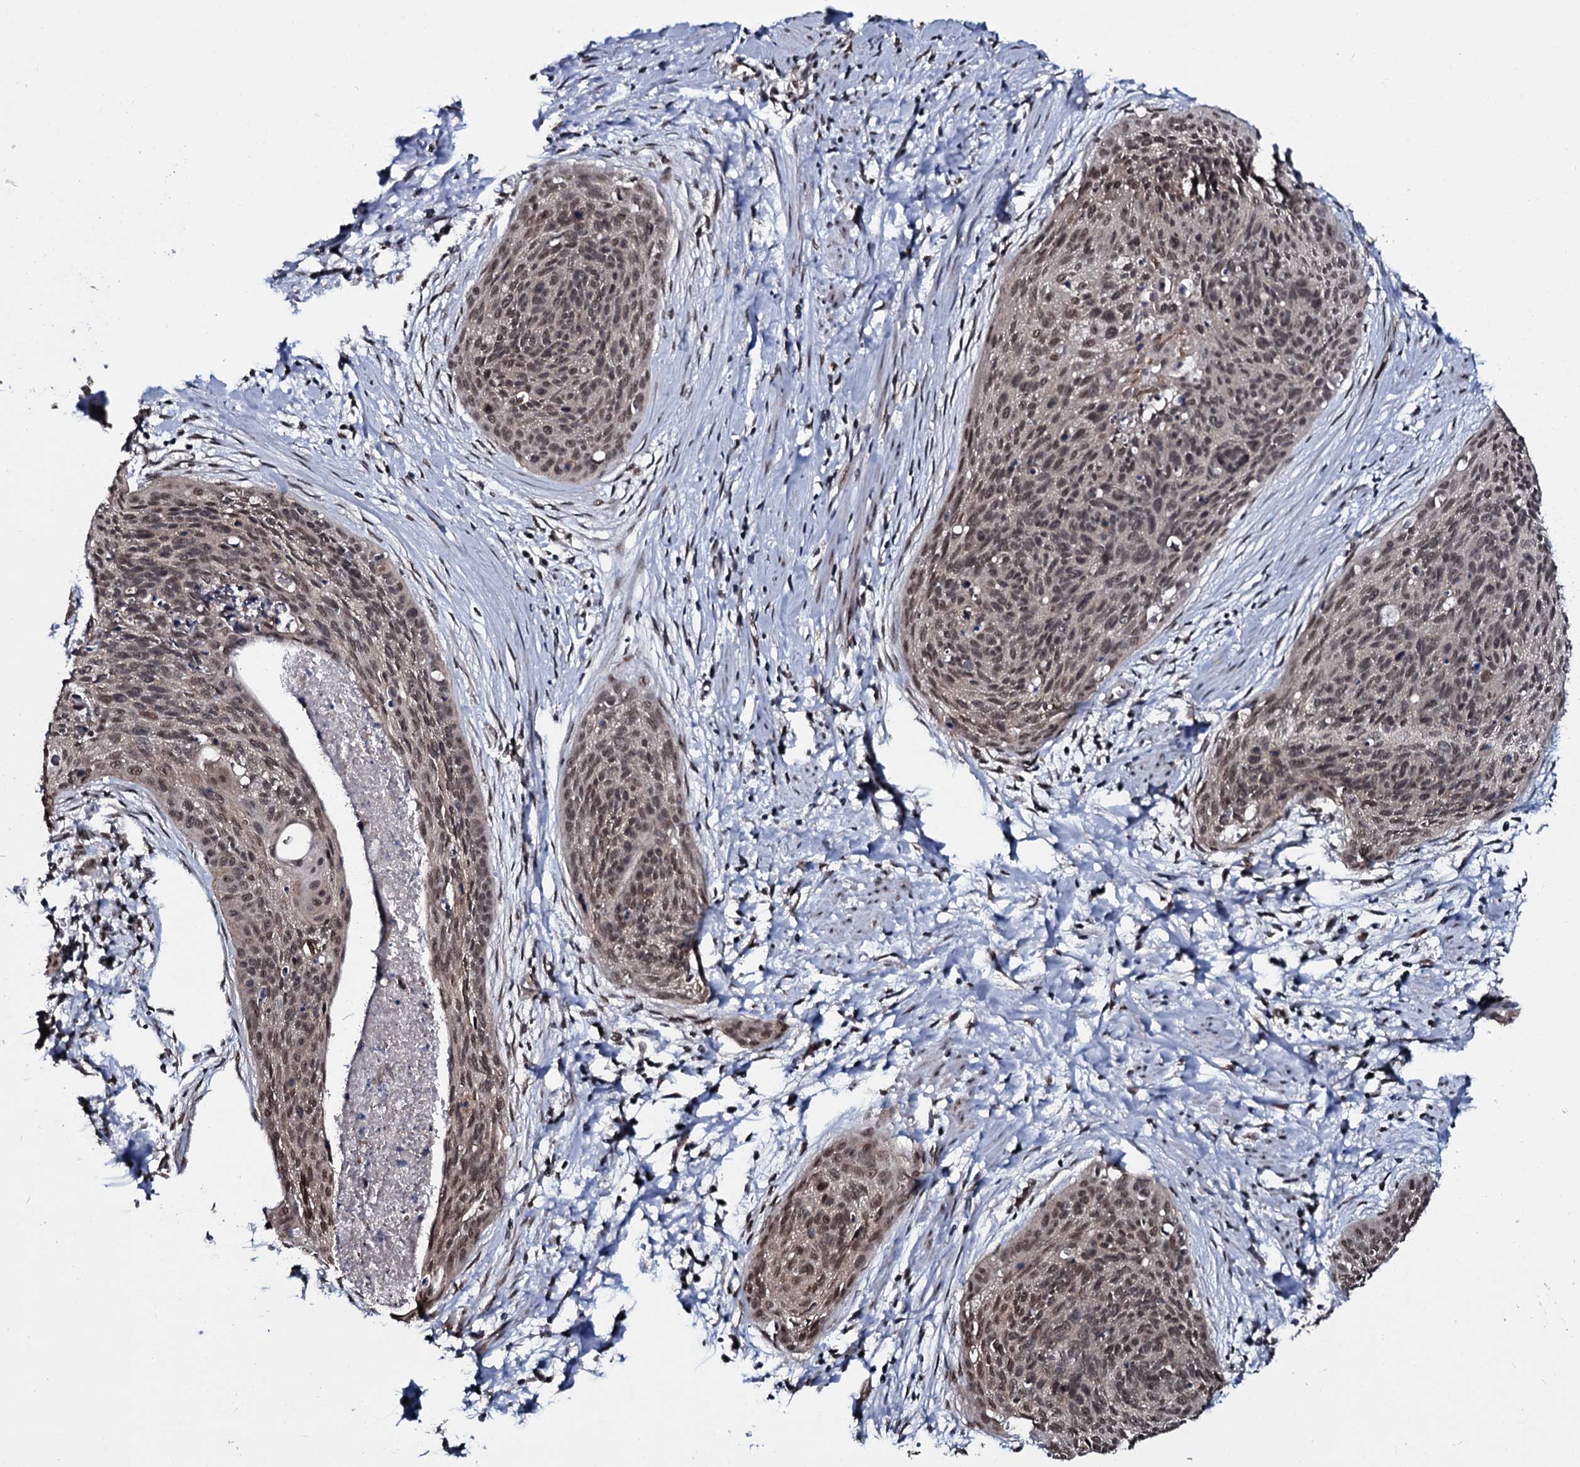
{"staining": {"intensity": "moderate", "quantity": ">75%", "location": "nuclear"}, "tissue": "cervical cancer", "cell_type": "Tumor cells", "image_type": "cancer", "snomed": [{"axis": "morphology", "description": "Squamous cell carcinoma, NOS"}, {"axis": "topography", "description": "Cervix"}], "caption": "A micrograph showing moderate nuclear staining in approximately >75% of tumor cells in cervical cancer, as visualized by brown immunohistochemical staining.", "gene": "SH2D4B", "patient": {"sex": "female", "age": 55}}